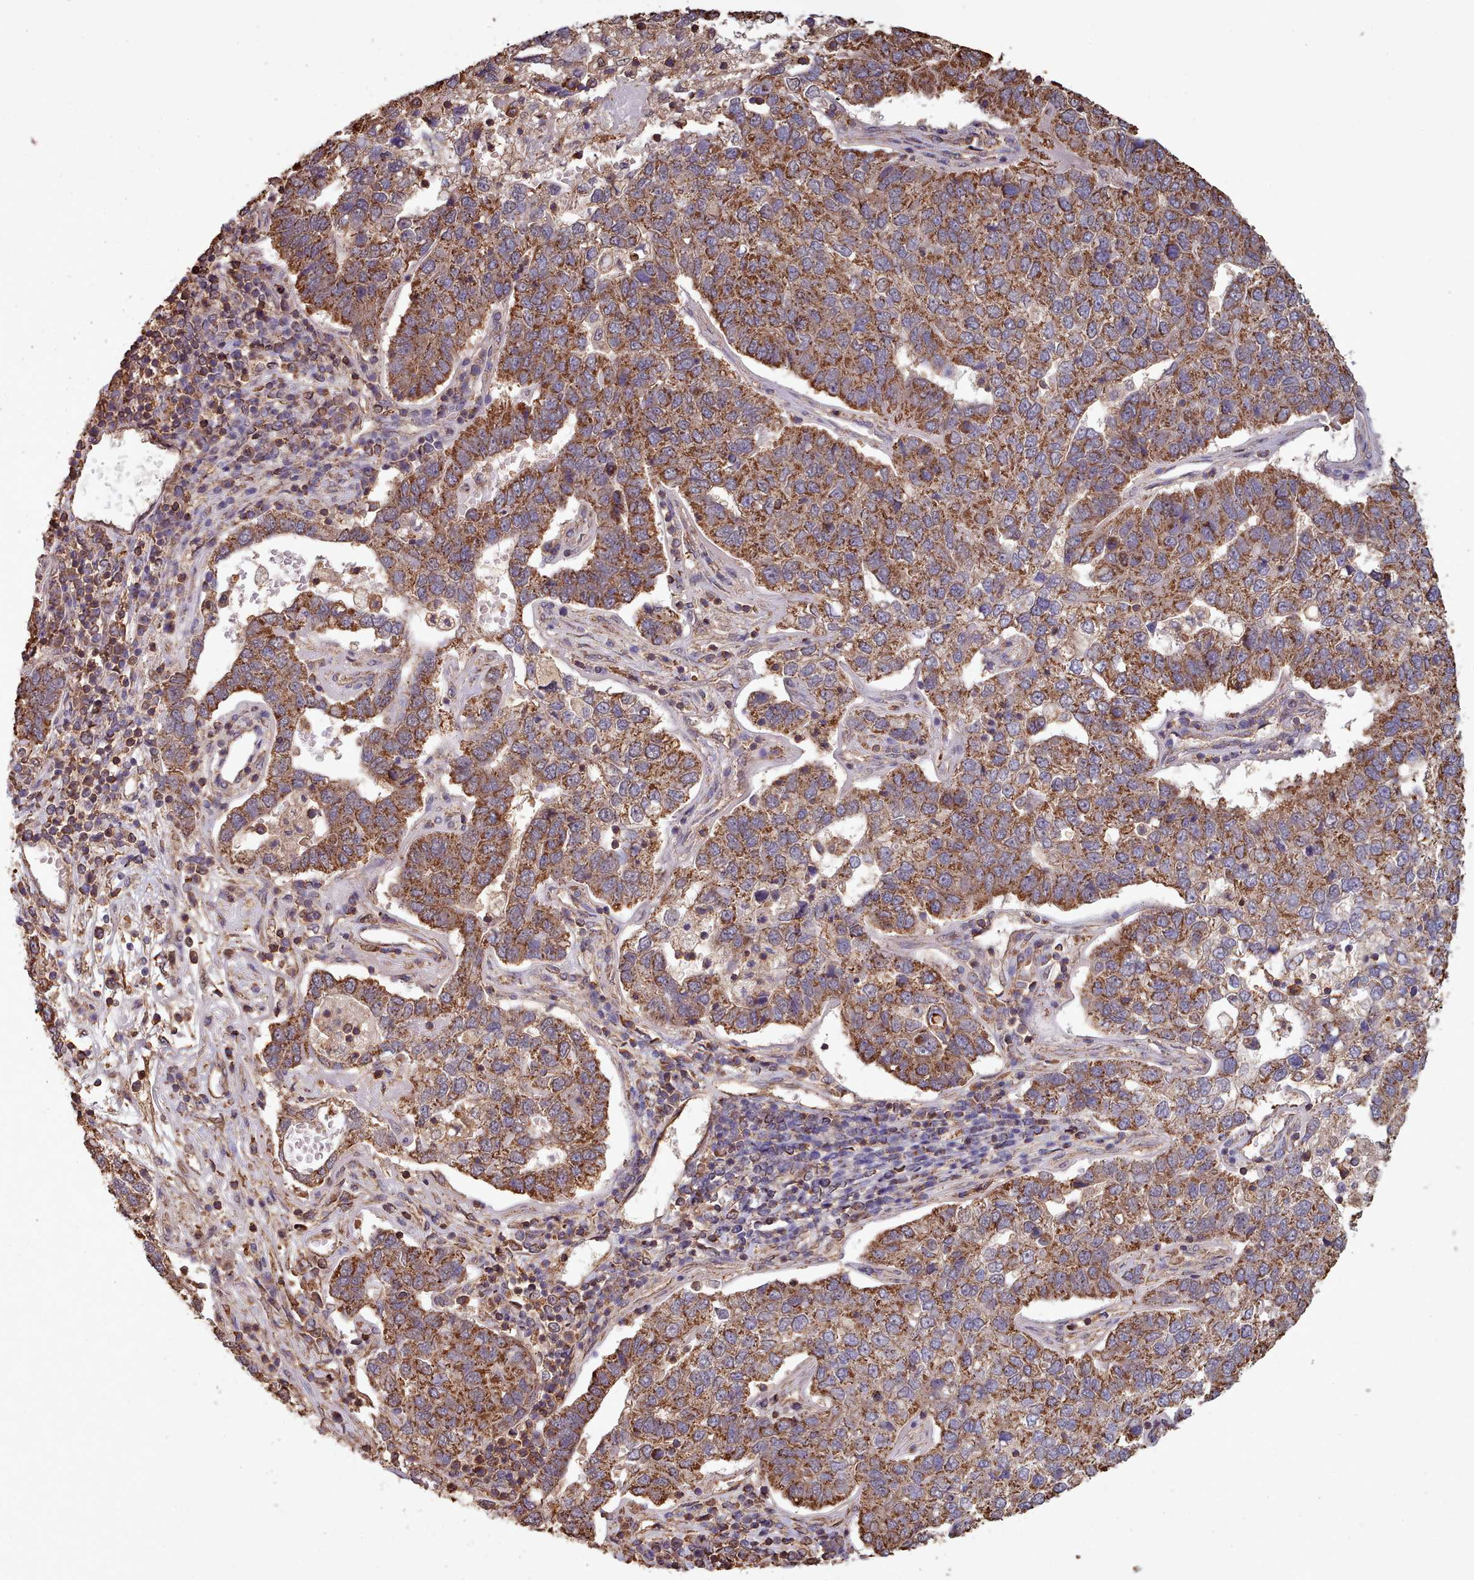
{"staining": {"intensity": "strong", "quantity": ">75%", "location": "cytoplasmic/membranous"}, "tissue": "pancreatic cancer", "cell_type": "Tumor cells", "image_type": "cancer", "snomed": [{"axis": "morphology", "description": "Adenocarcinoma, NOS"}, {"axis": "topography", "description": "Pancreas"}], "caption": "Human adenocarcinoma (pancreatic) stained for a protein (brown) demonstrates strong cytoplasmic/membranous positive positivity in approximately >75% of tumor cells.", "gene": "METRN", "patient": {"sex": "female", "age": 61}}